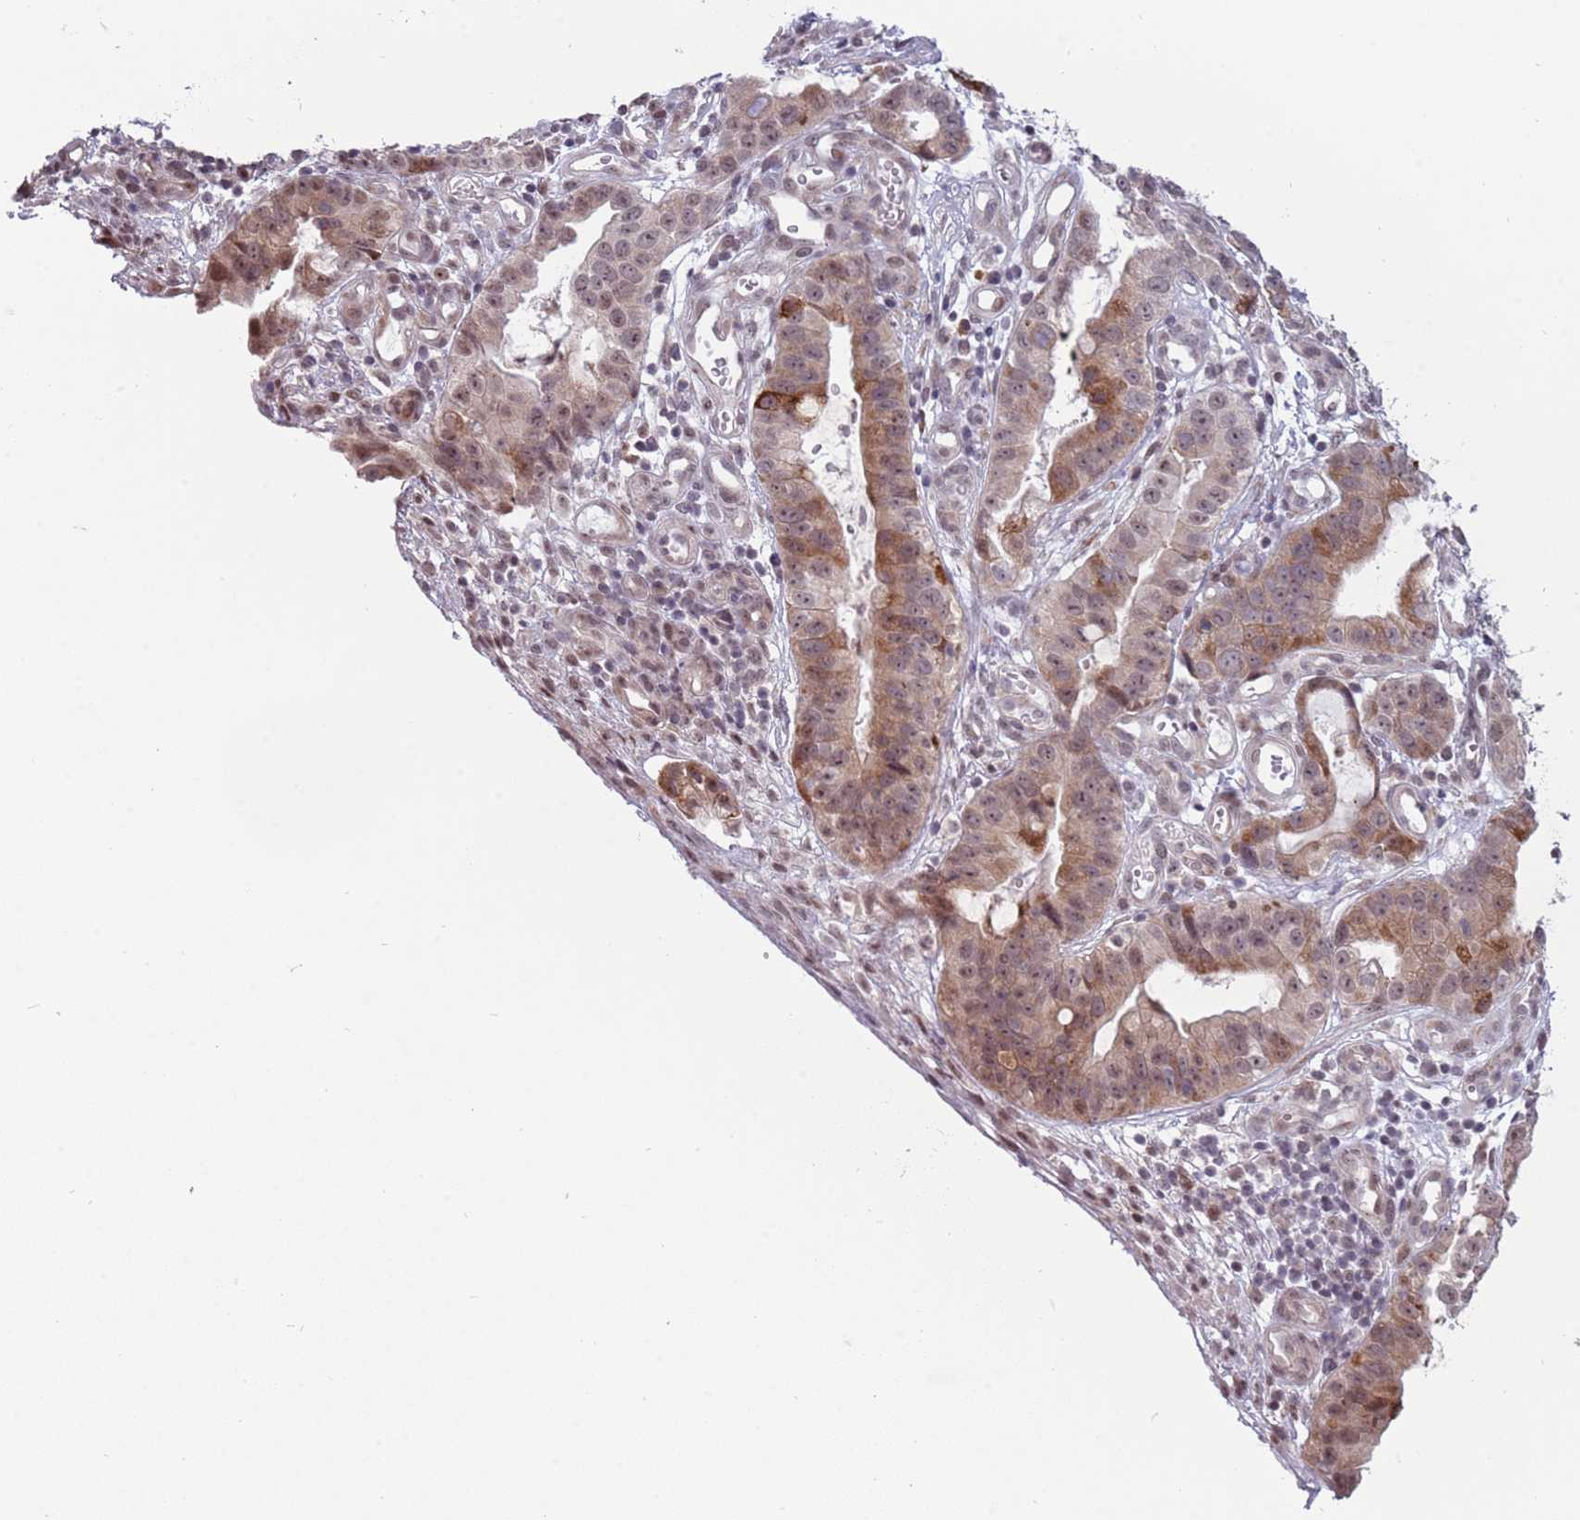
{"staining": {"intensity": "moderate", "quantity": ">75%", "location": "cytoplasmic/membranous,nuclear"}, "tissue": "stomach cancer", "cell_type": "Tumor cells", "image_type": "cancer", "snomed": [{"axis": "morphology", "description": "Adenocarcinoma, NOS"}, {"axis": "topography", "description": "Stomach"}], "caption": "A micrograph of human stomach cancer (adenocarcinoma) stained for a protein exhibits moderate cytoplasmic/membranous and nuclear brown staining in tumor cells.", "gene": "BARD1", "patient": {"sex": "male", "age": 55}}